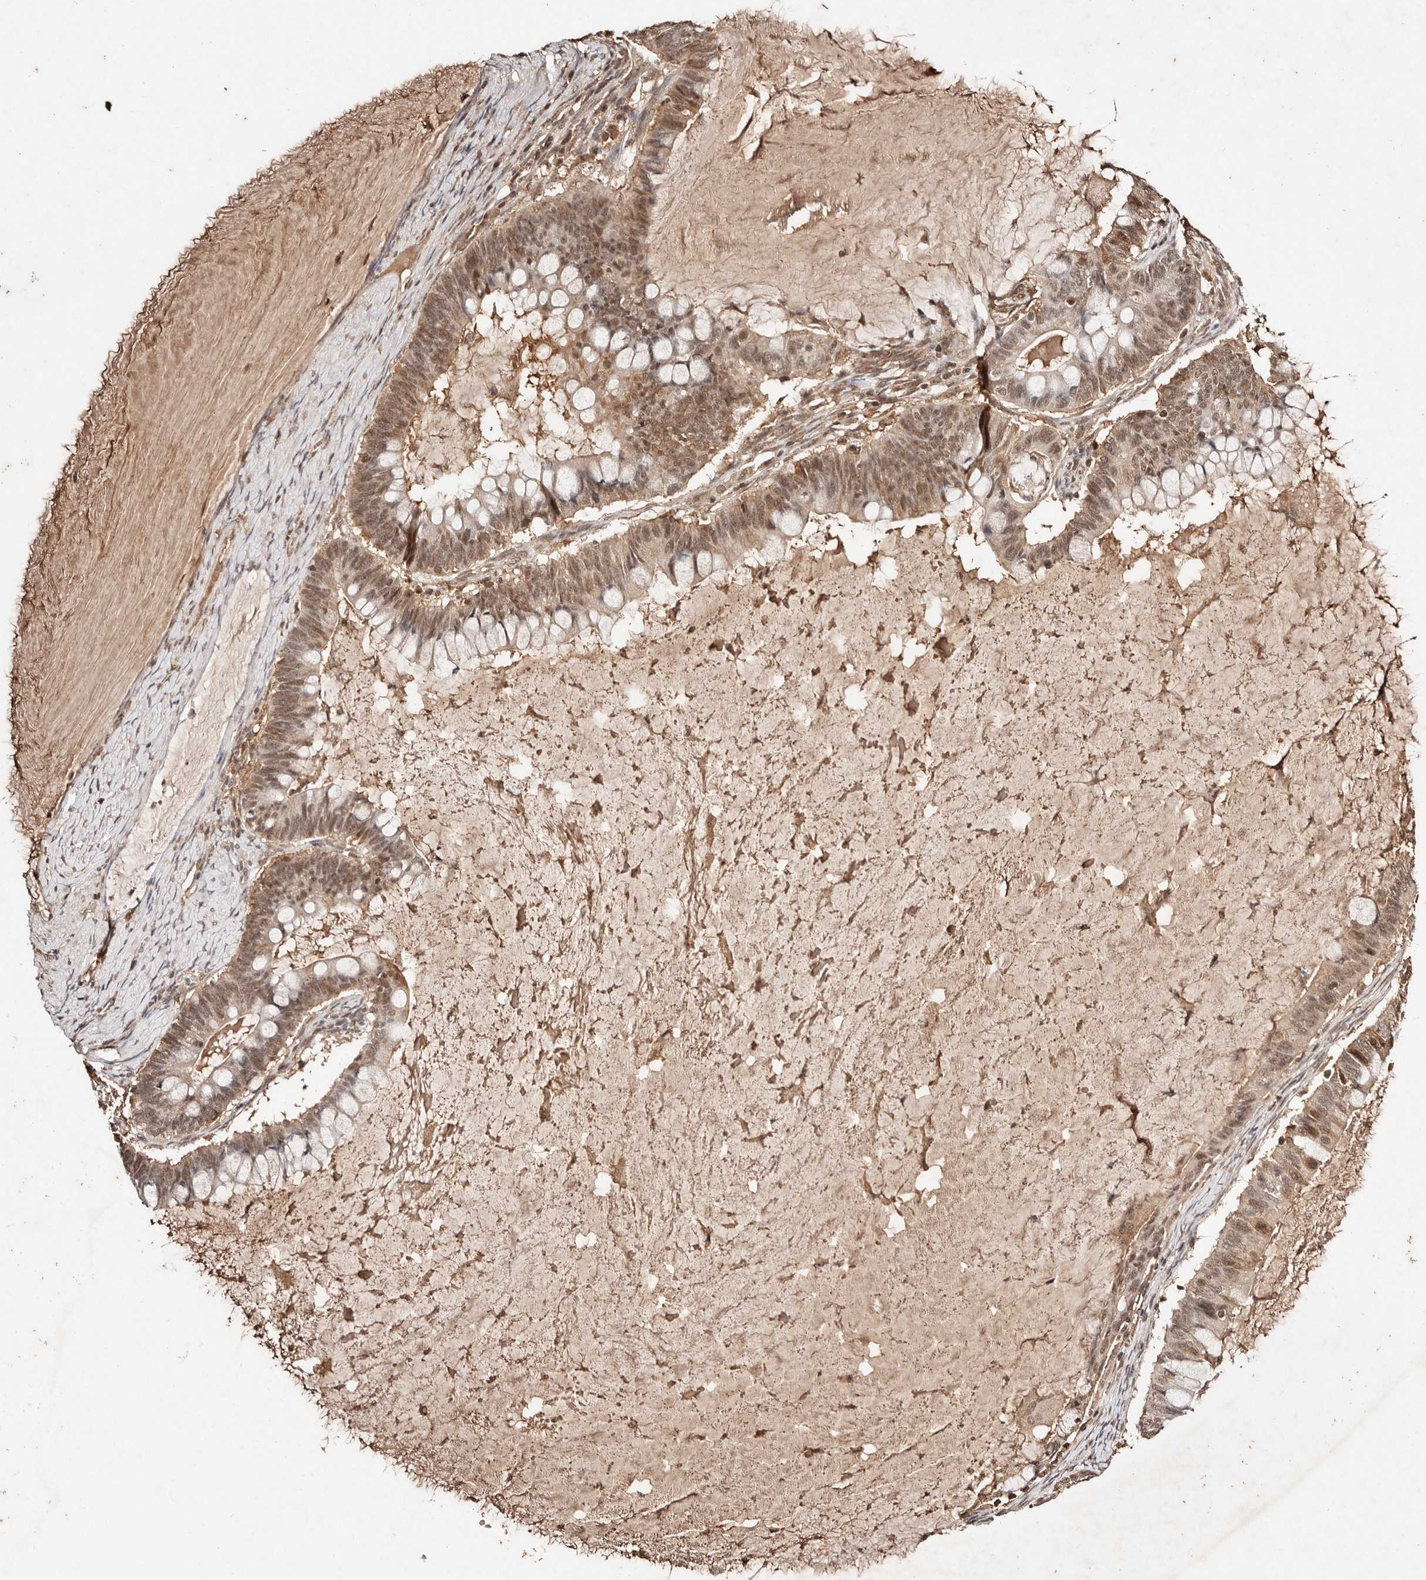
{"staining": {"intensity": "moderate", "quantity": ">75%", "location": "cytoplasmic/membranous,nuclear"}, "tissue": "ovarian cancer", "cell_type": "Tumor cells", "image_type": "cancer", "snomed": [{"axis": "morphology", "description": "Cystadenocarcinoma, mucinous, NOS"}, {"axis": "topography", "description": "Ovary"}], "caption": "Protein staining demonstrates moderate cytoplasmic/membranous and nuclear staining in about >75% of tumor cells in mucinous cystadenocarcinoma (ovarian).", "gene": "BICRAL", "patient": {"sex": "female", "age": 61}}